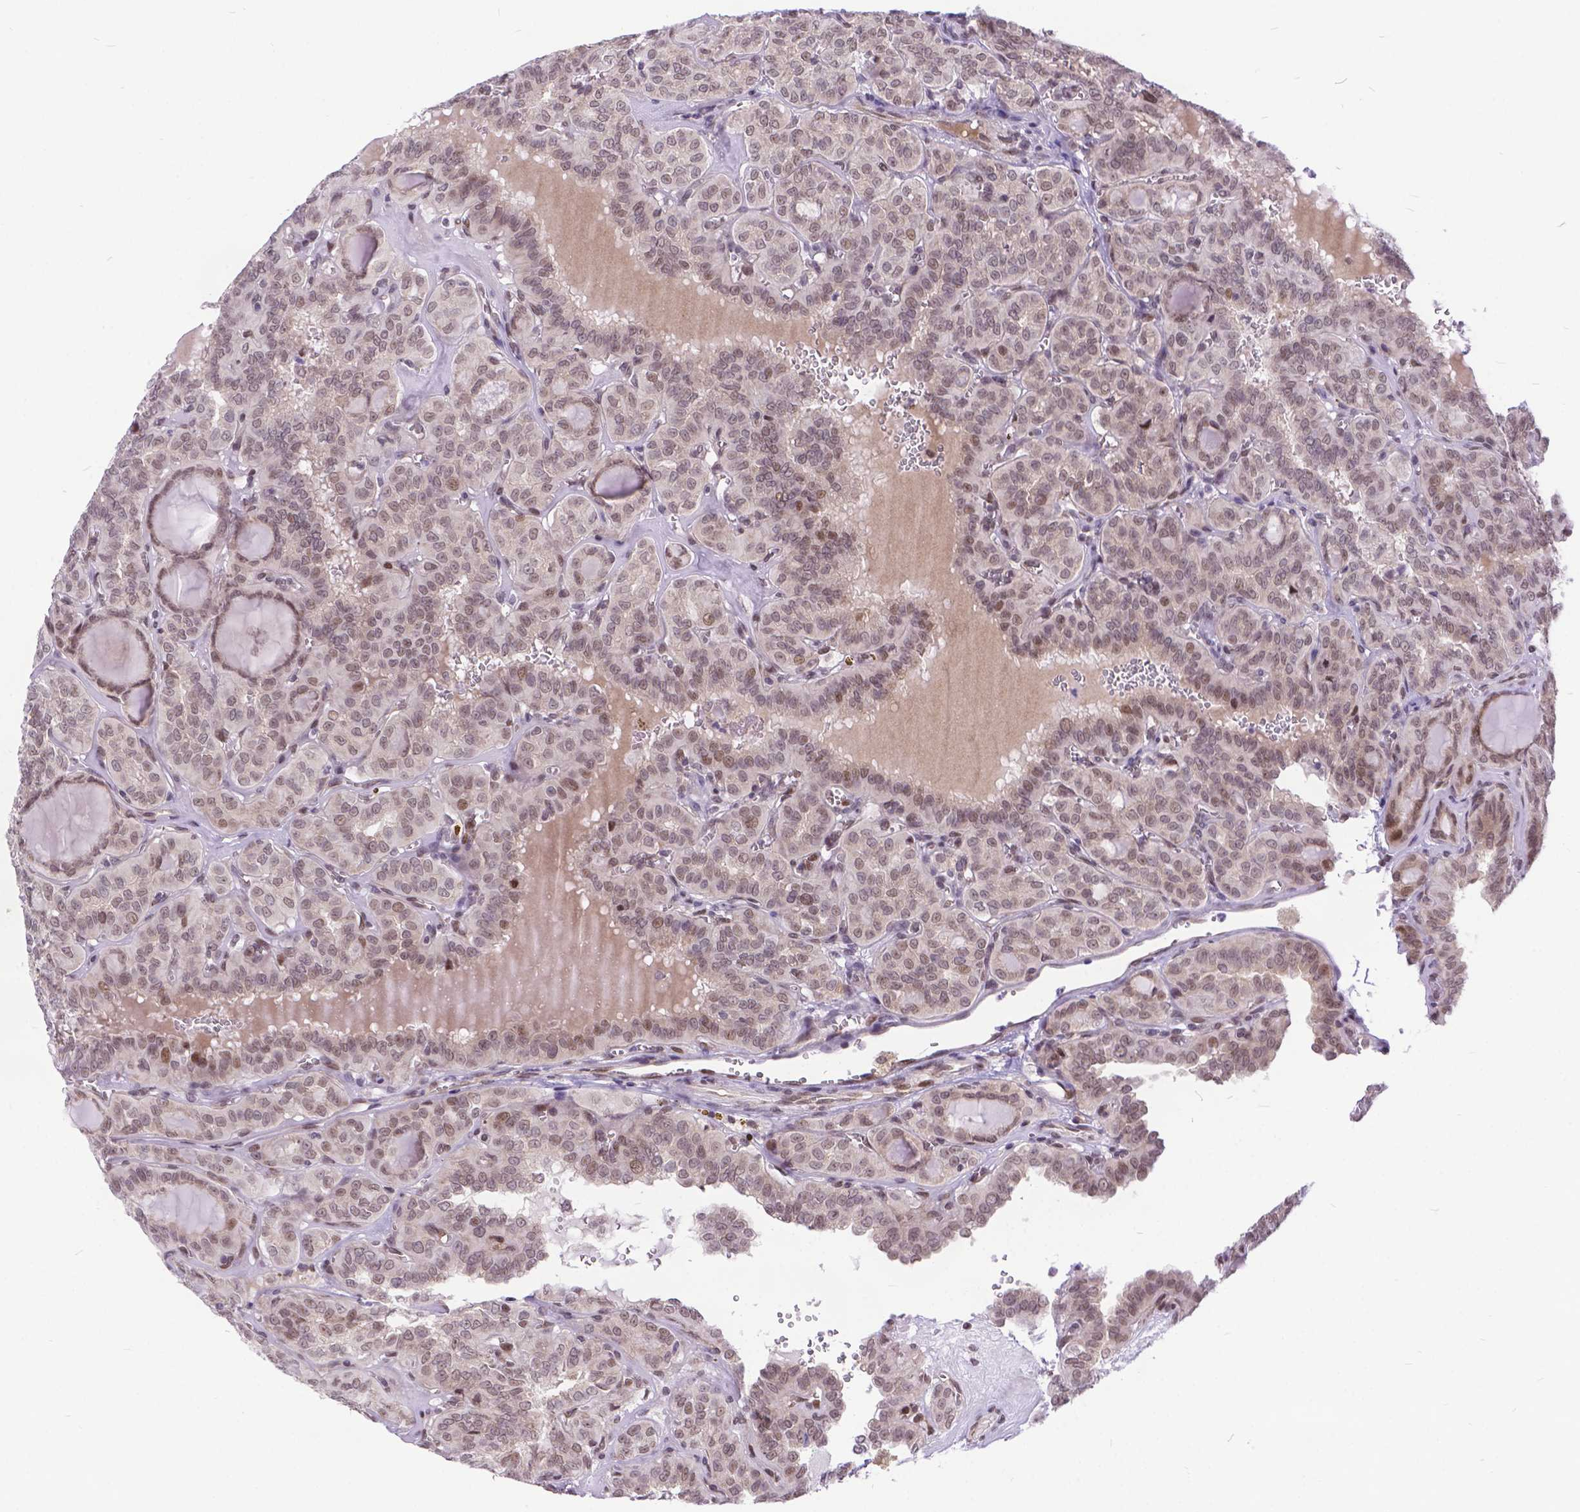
{"staining": {"intensity": "weak", "quantity": "25%-75%", "location": "cytoplasmic/membranous,nuclear"}, "tissue": "thyroid cancer", "cell_type": "Tumor cells", "image_type": "cancer", "snomed": [{"axis": "morphology", "description": "Papillary adenocarcinoma, NOS"}, {"axis": "topography", "description": "Thyroid gland"}], "caption": "Human thyroid cancer (papillary adenocarcinoma) stained for a protein (brown) exhibits weak cytoplasmic/membranous and nuclear positive expression in about 25%-75% of tumor cells.", "gene": "FAM124B", "patient": {"sex": "female", "age": 41}}